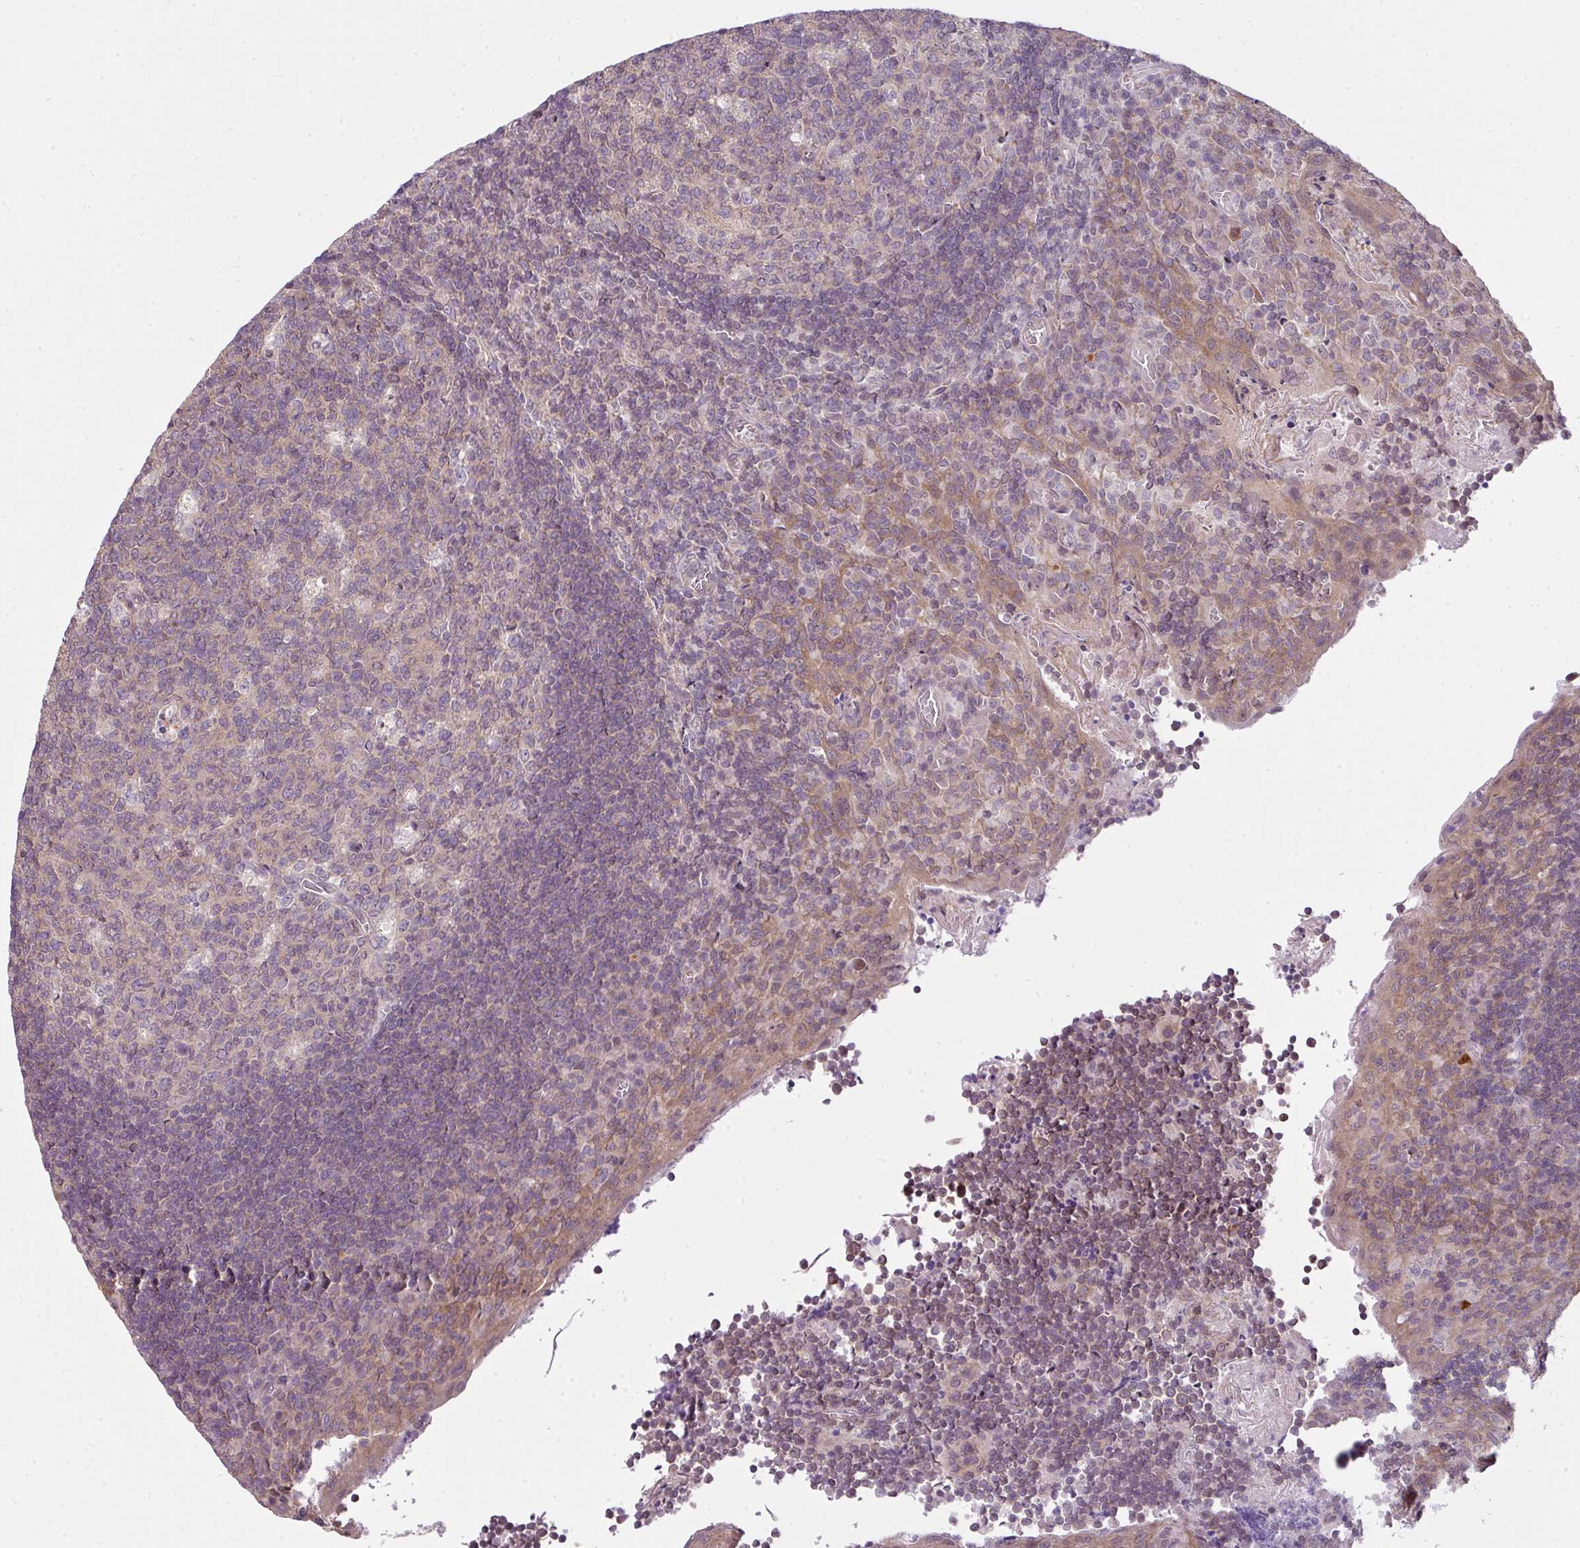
{"staining": {"intensity": "weak", "quantity": ">75%", "location": "cytoplasmic/membranous,nuclear"}, "tissue": "tonsil", "cell_type": "Germinal center cells", "image_type": "normal", "snomed": [{"axis": "morphology", "description": "Normal tissue, NOS"}, {"axis": "topography", "description": "Tonsil"}], "caption": "Immunohistochemical staining of normal human tonsil reveals low levels of weak cytoplasmic/membranous,nuclear staining in about >75% of germinal center cells.", "gene": "DERPC", "patient": {"sex": "male", "age": 17}}